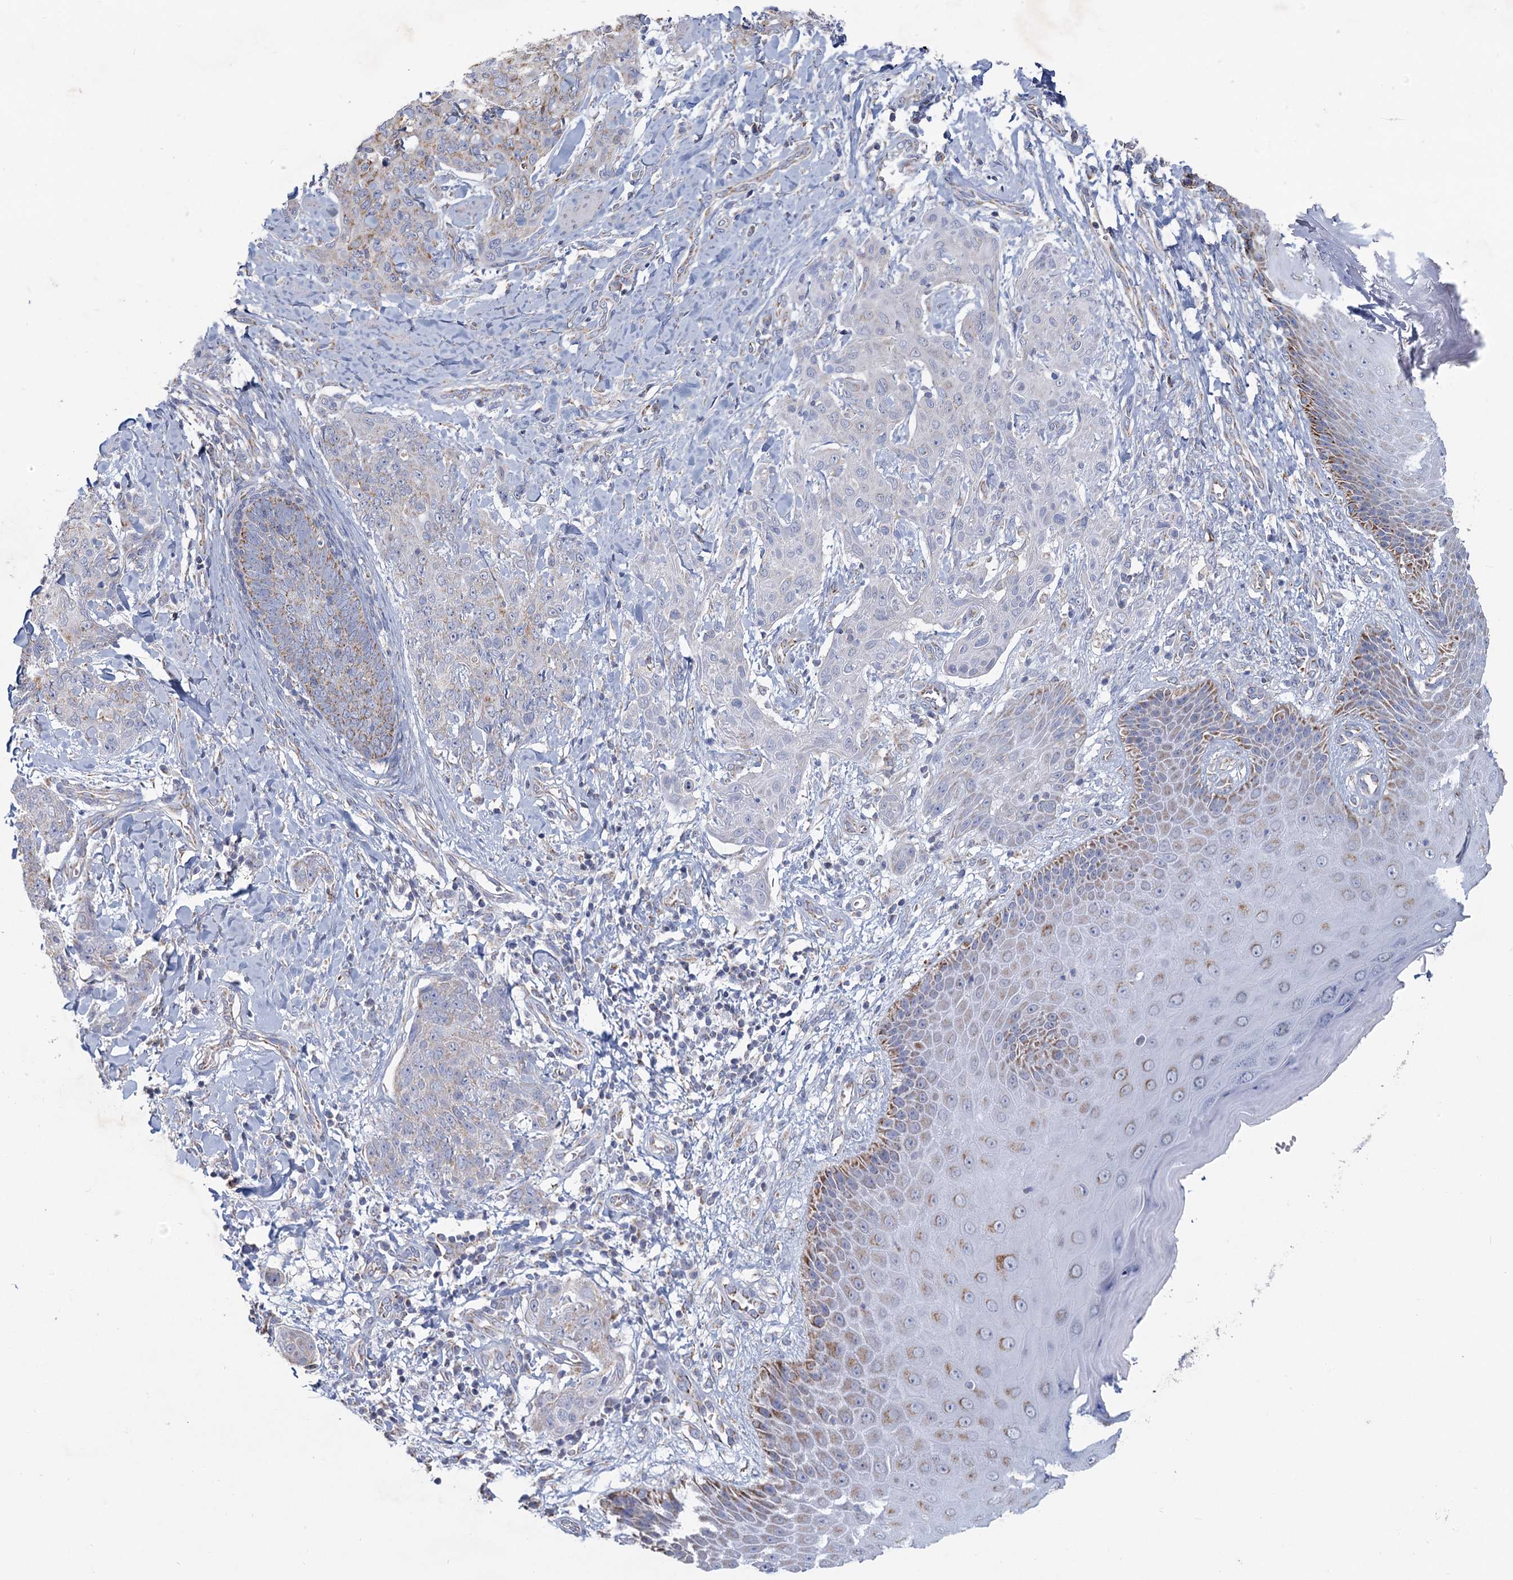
{"staining": {"intensity": "weak", "quantity": "25%-75%", "location": "cytoplasmic/membranous"}, "tissue": "skin cancer", "cell_type": "Tumor cells", "image_type": "cancer", "snomed": [{"axis": "morphology", "description": "Squamous cell carcinoma, NOS"}, {"axis": "topography", "description": "Skin"}, {"axis": "topography", "description": "Vulva"}], "caption": "Immunohistochemistry (IHC) histopathology image of skin squamous cell carcinoma stained for a protein (brown), which reveals low levels of weak cytoplasmic/membranous expression in about 25%-75% of tumor cells.", "gene": "NDUFC2", "patient": {"sex": "female", "age": 85}}